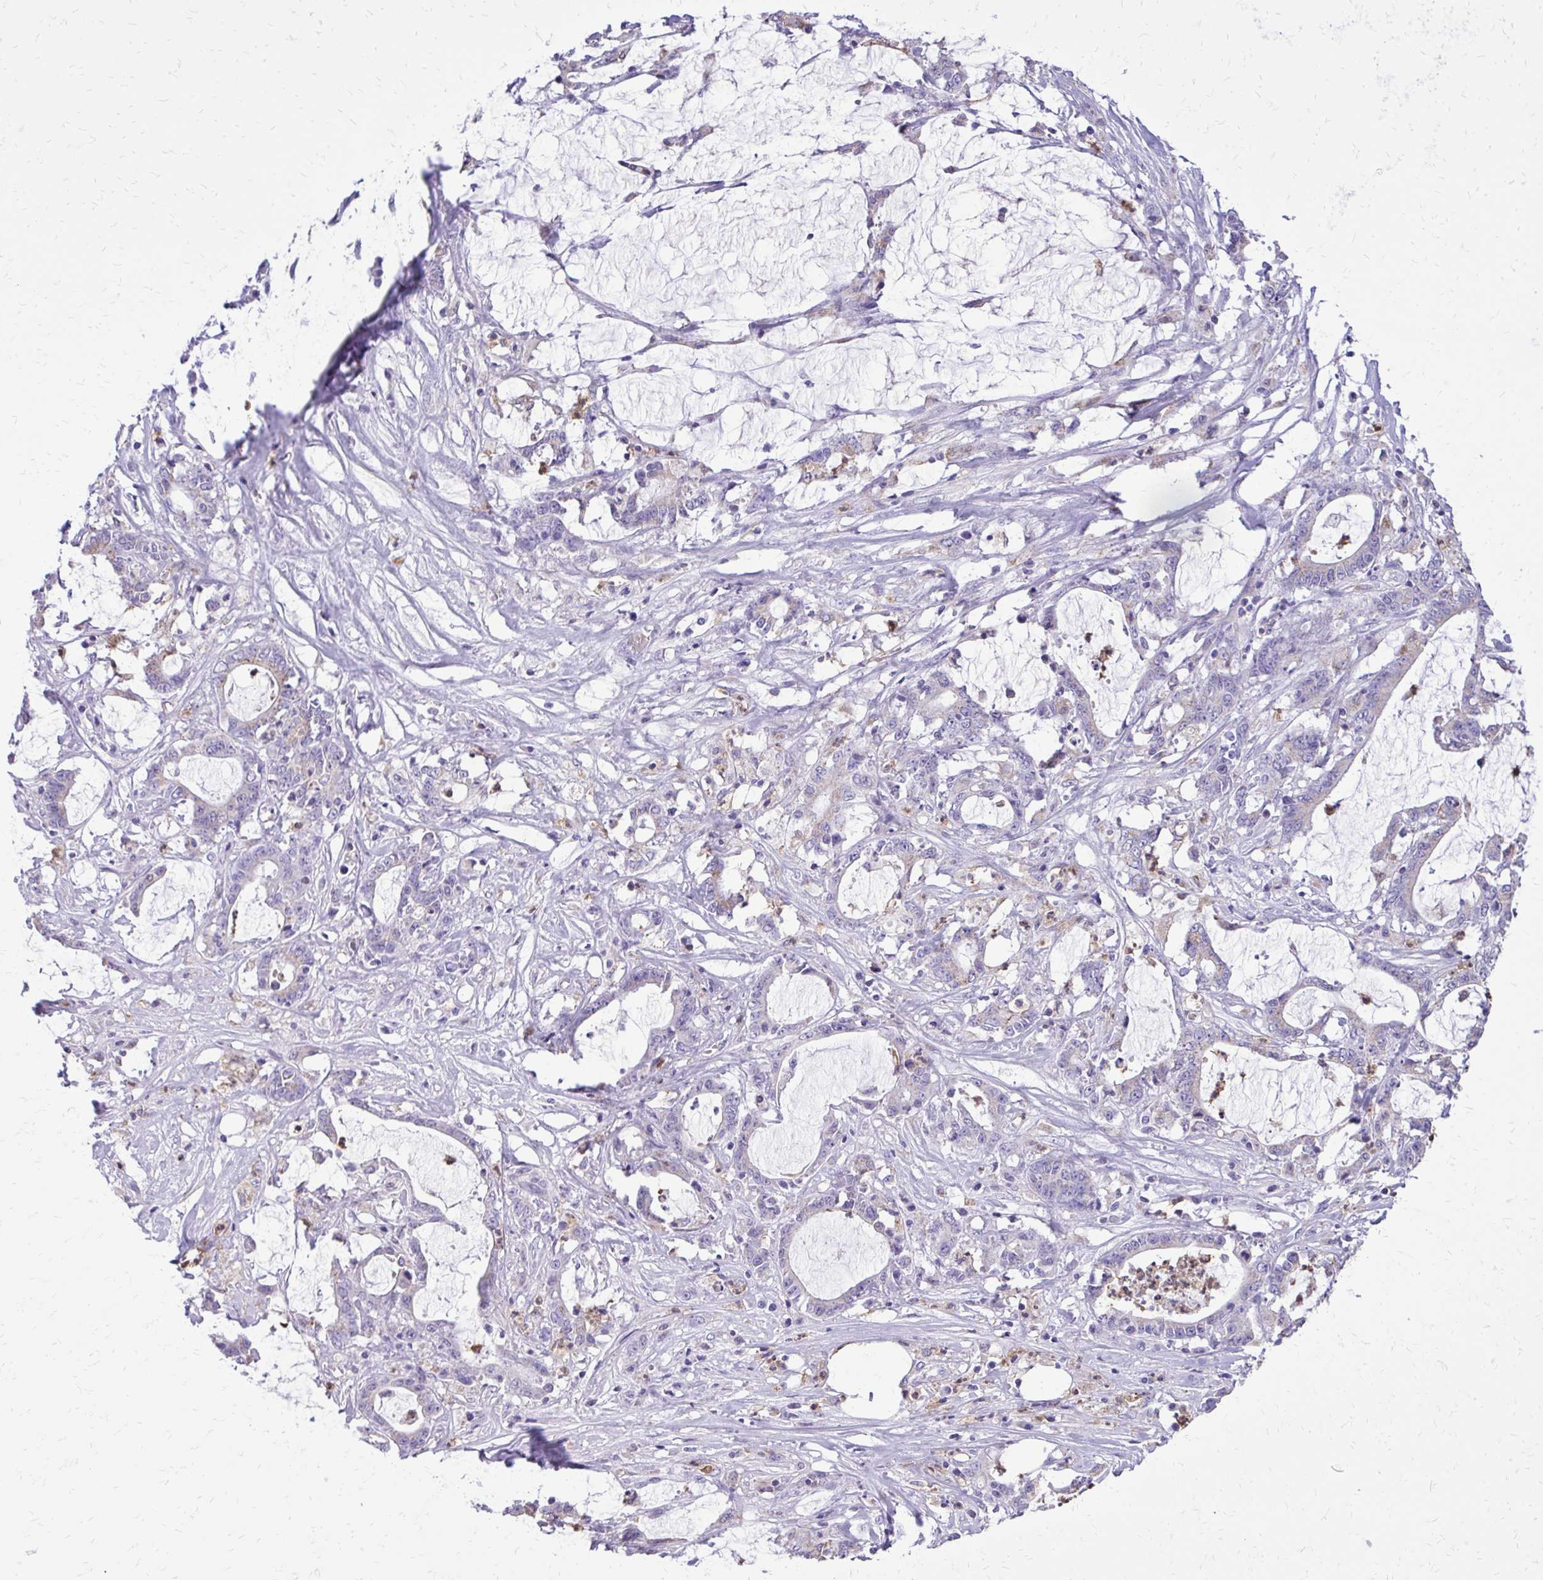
{"staining": {"intensity": "negative", "quantity": "none", "location": "none"}, "tissue": "stomach cancer", "cell_type": "Tumor cells", "image_type": "cancer", "snomed": [{"axis": "morphology", "description": "Adenocarcinoma, NOS"}, {"axis": "topography", "description": "Stomach, upper"}], "caption": "Adenocarcinoma (stomach) was stained to show a protein in brown. There is no significant expression in tumor cells.", "gene": "CAT", "patient": {"sex": "male", "age": 68}}